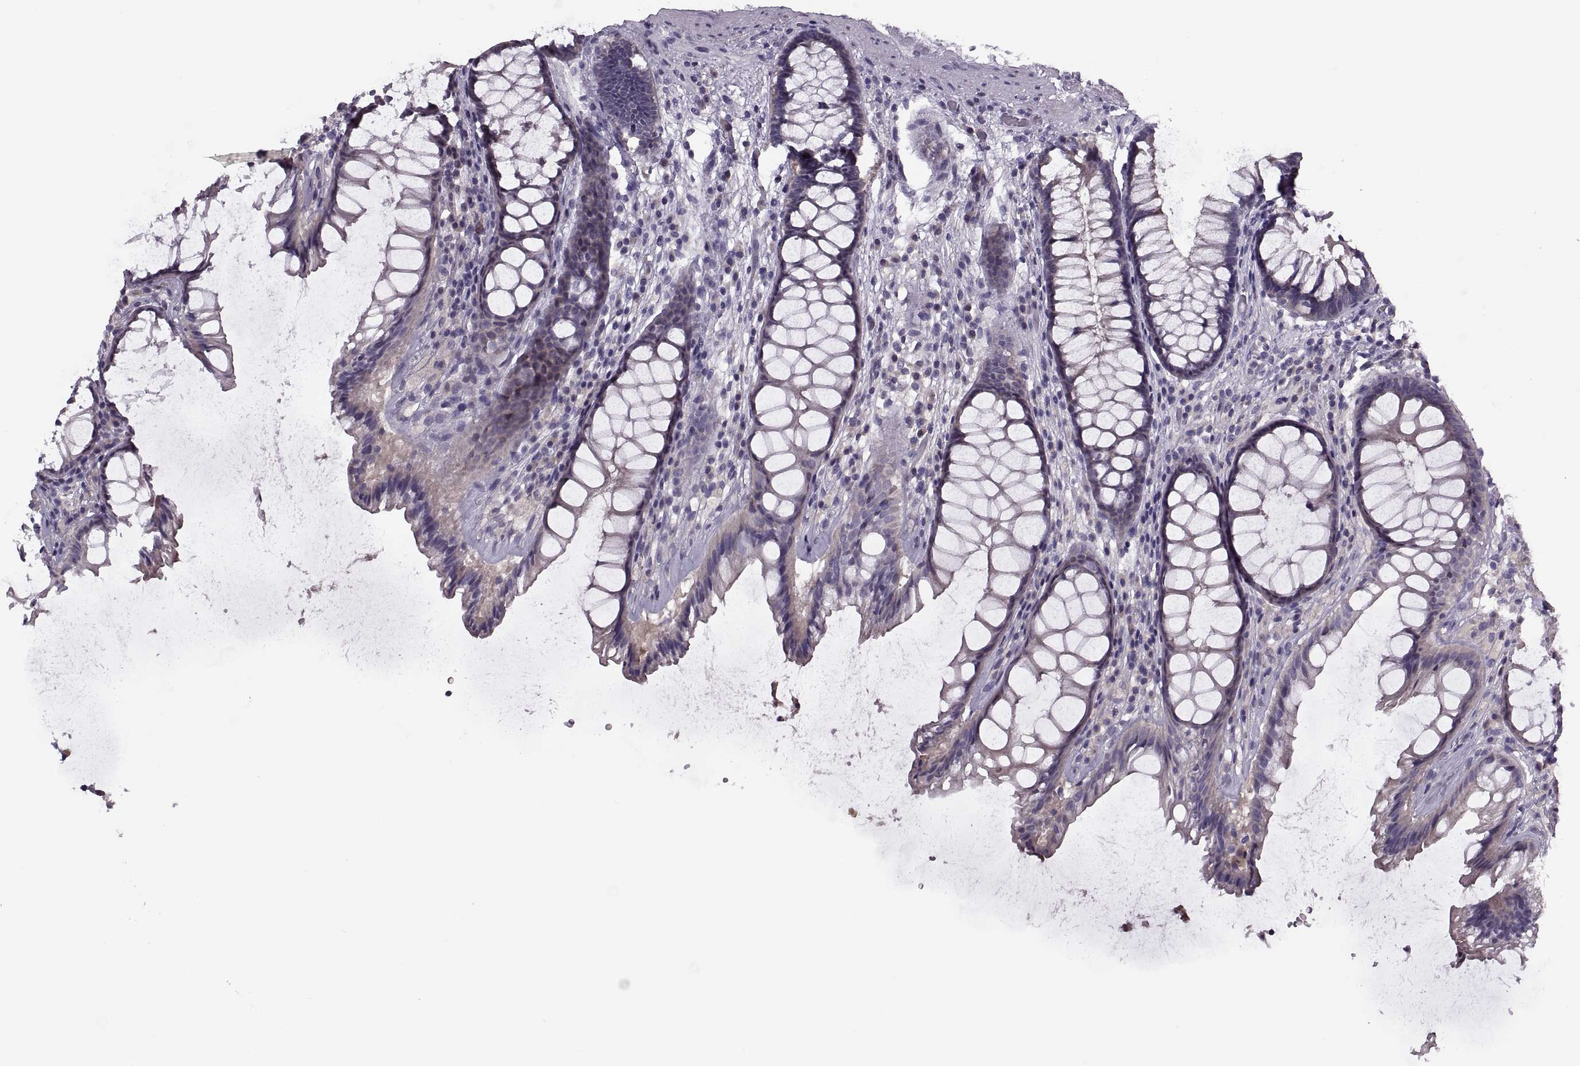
{"staining": {"intensity": "negative", "quantity": "none", "location": "none"}, "tissue": "rectum", "cell_type": "Glandular cells", "image_type": "normal", "snomed": [{"axis": "morphology", "description": "Normal tissue, NOS"}, {"axis": "topography", "description": "Rectum"}], "caption": "IHC histopathology image of normal rectum stained for a protein (brown), which shows no staining in glandular cells.", "gene": "PRSS54", "patient": {"sex": "male", "age": 72}}